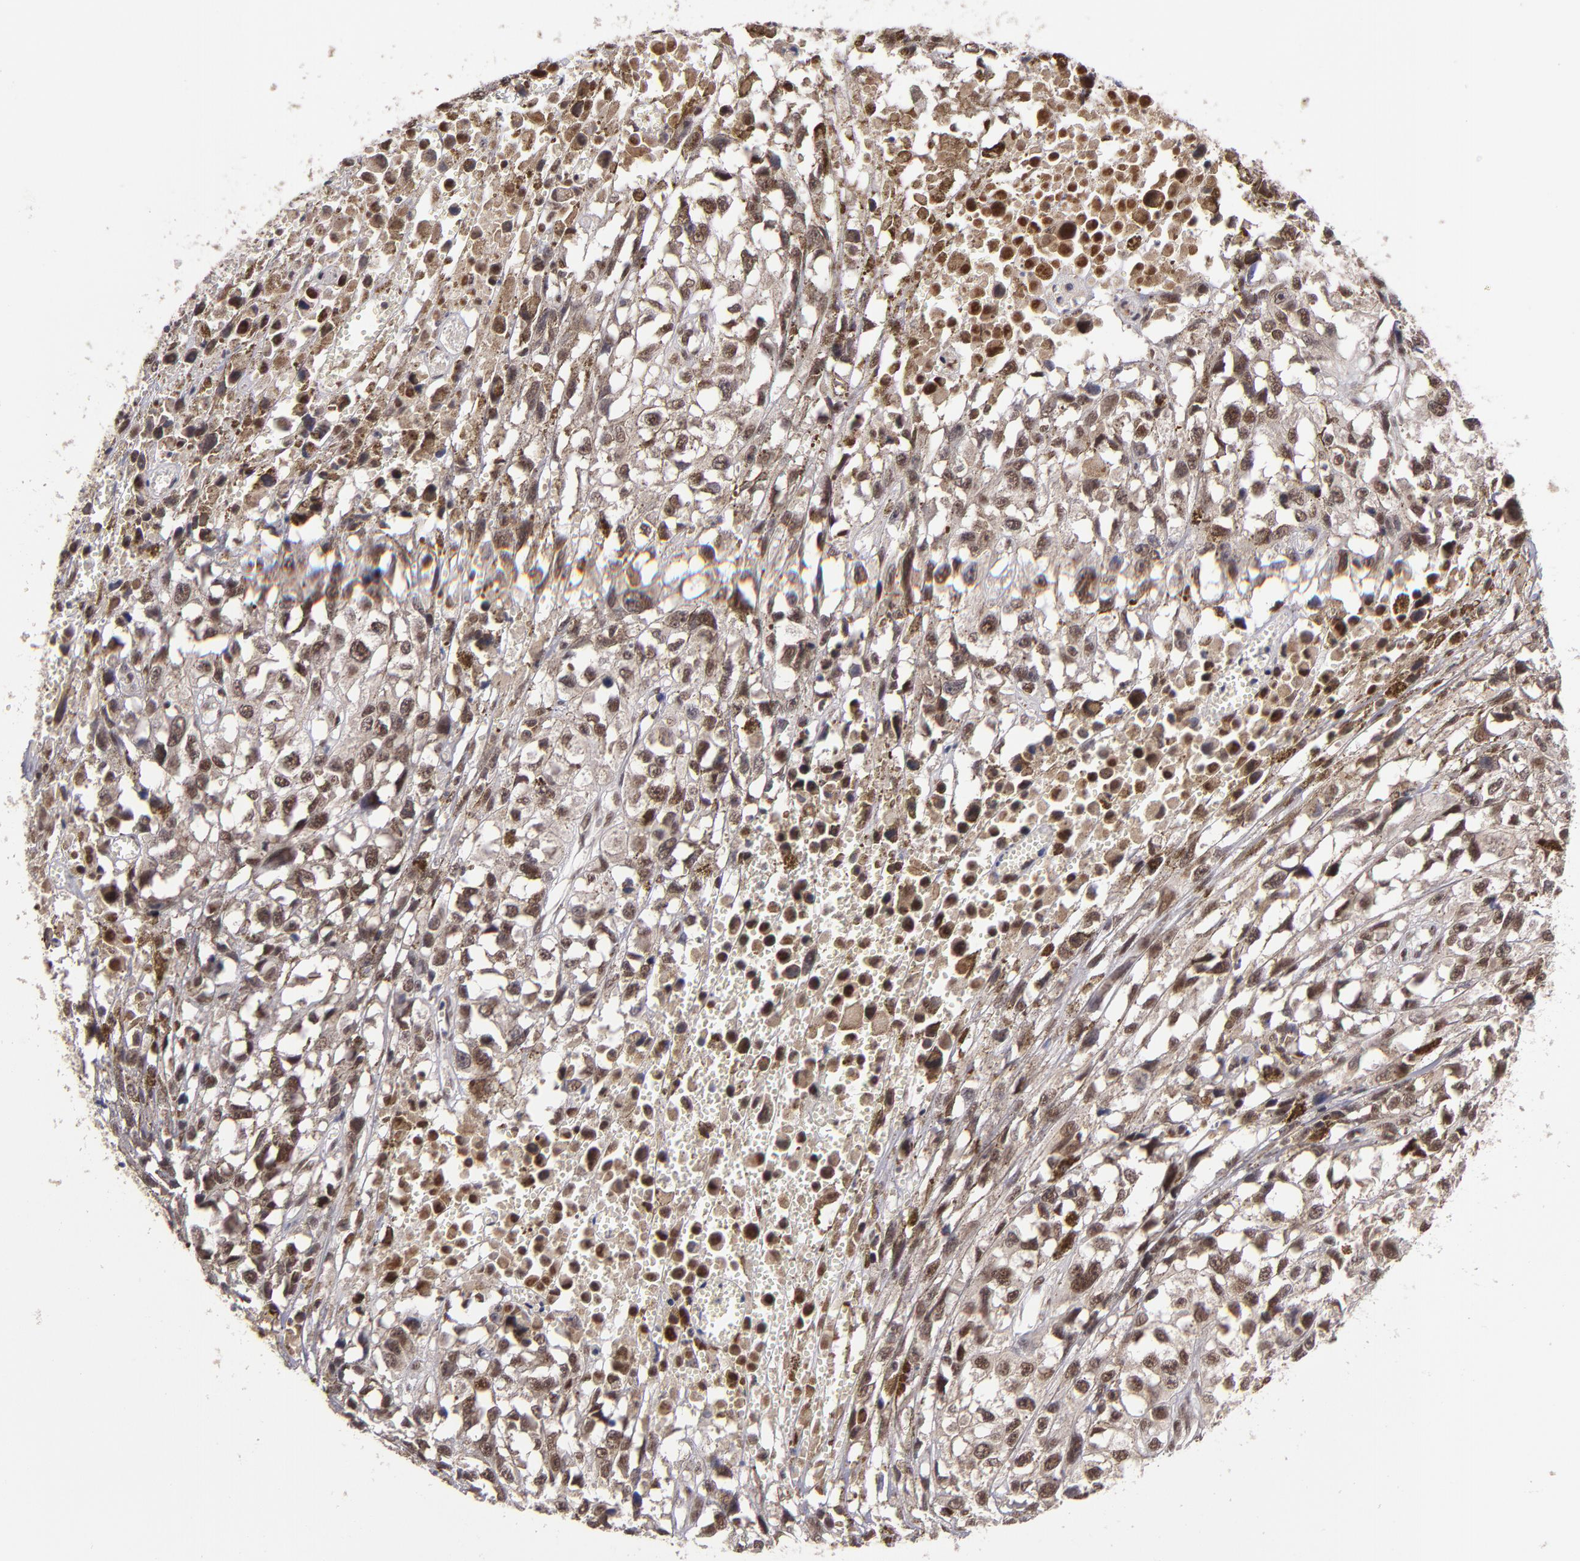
{"staining": {"intensity": "moderate", "quantity": ">75%", "location": "nuclear"}, "tissue": "melanoma", "cell_type": "Tumor cells", "image_type": "cancer", "snomed": [{"axis": "morphology", "description": "Malignant melanoma, Metastatic site"}, {"axis": "topography", "description": "Lymph node"}], "caption": "Tumor cells reveal medium levels of moderate nuclear staining in about >75% of cells in melanoma. (DAB (3,3'-diaminobenzidine) IHC with brightfield microscopy, high magnification).", "gene": "EP300", "patient": {"sex": "male", "age": 59}}